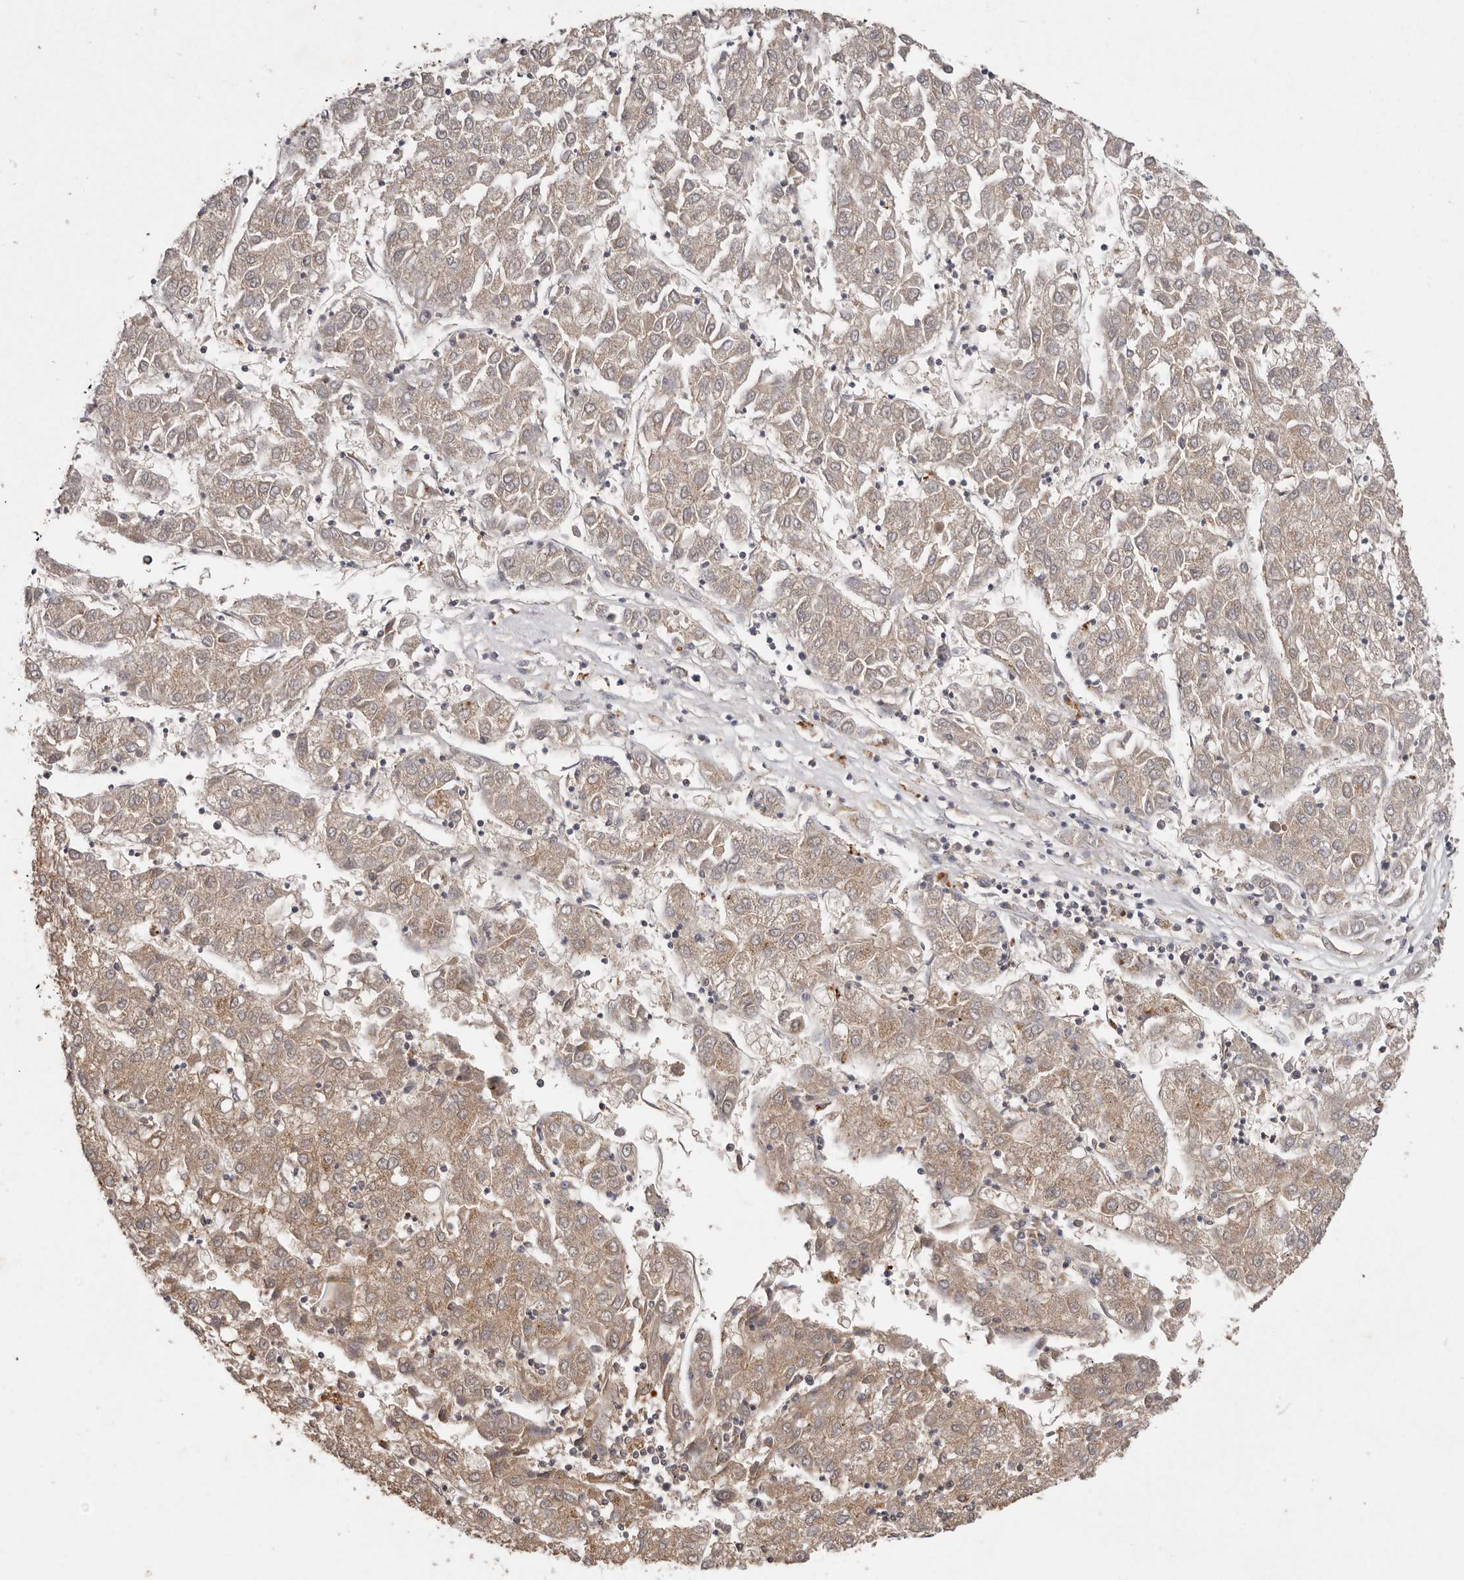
{"staining": {"intensity": "weak", "quantity": ">75%", "location": "cytoplasmic/membranous"}, "tissue": "liver cancer", "cell_type": "Tumor cells", "image_type": "cancer", "snomed": [{"axis": "morphology", "description": "Carcinoma, Hepatocellular, NOS"}, {"axis": "topography", "description": "Liver"}], "caption": "DAB (3,3'-diaminobenzidine) immunohistochemical staining of human liver hepatocellular carcinoma demonstrates weak cytoplasmic/membranous protein staining in approximately >75% of tumor cells.", "gene": "RWDD1", "patient": {"sex": "male", "age": 72}}